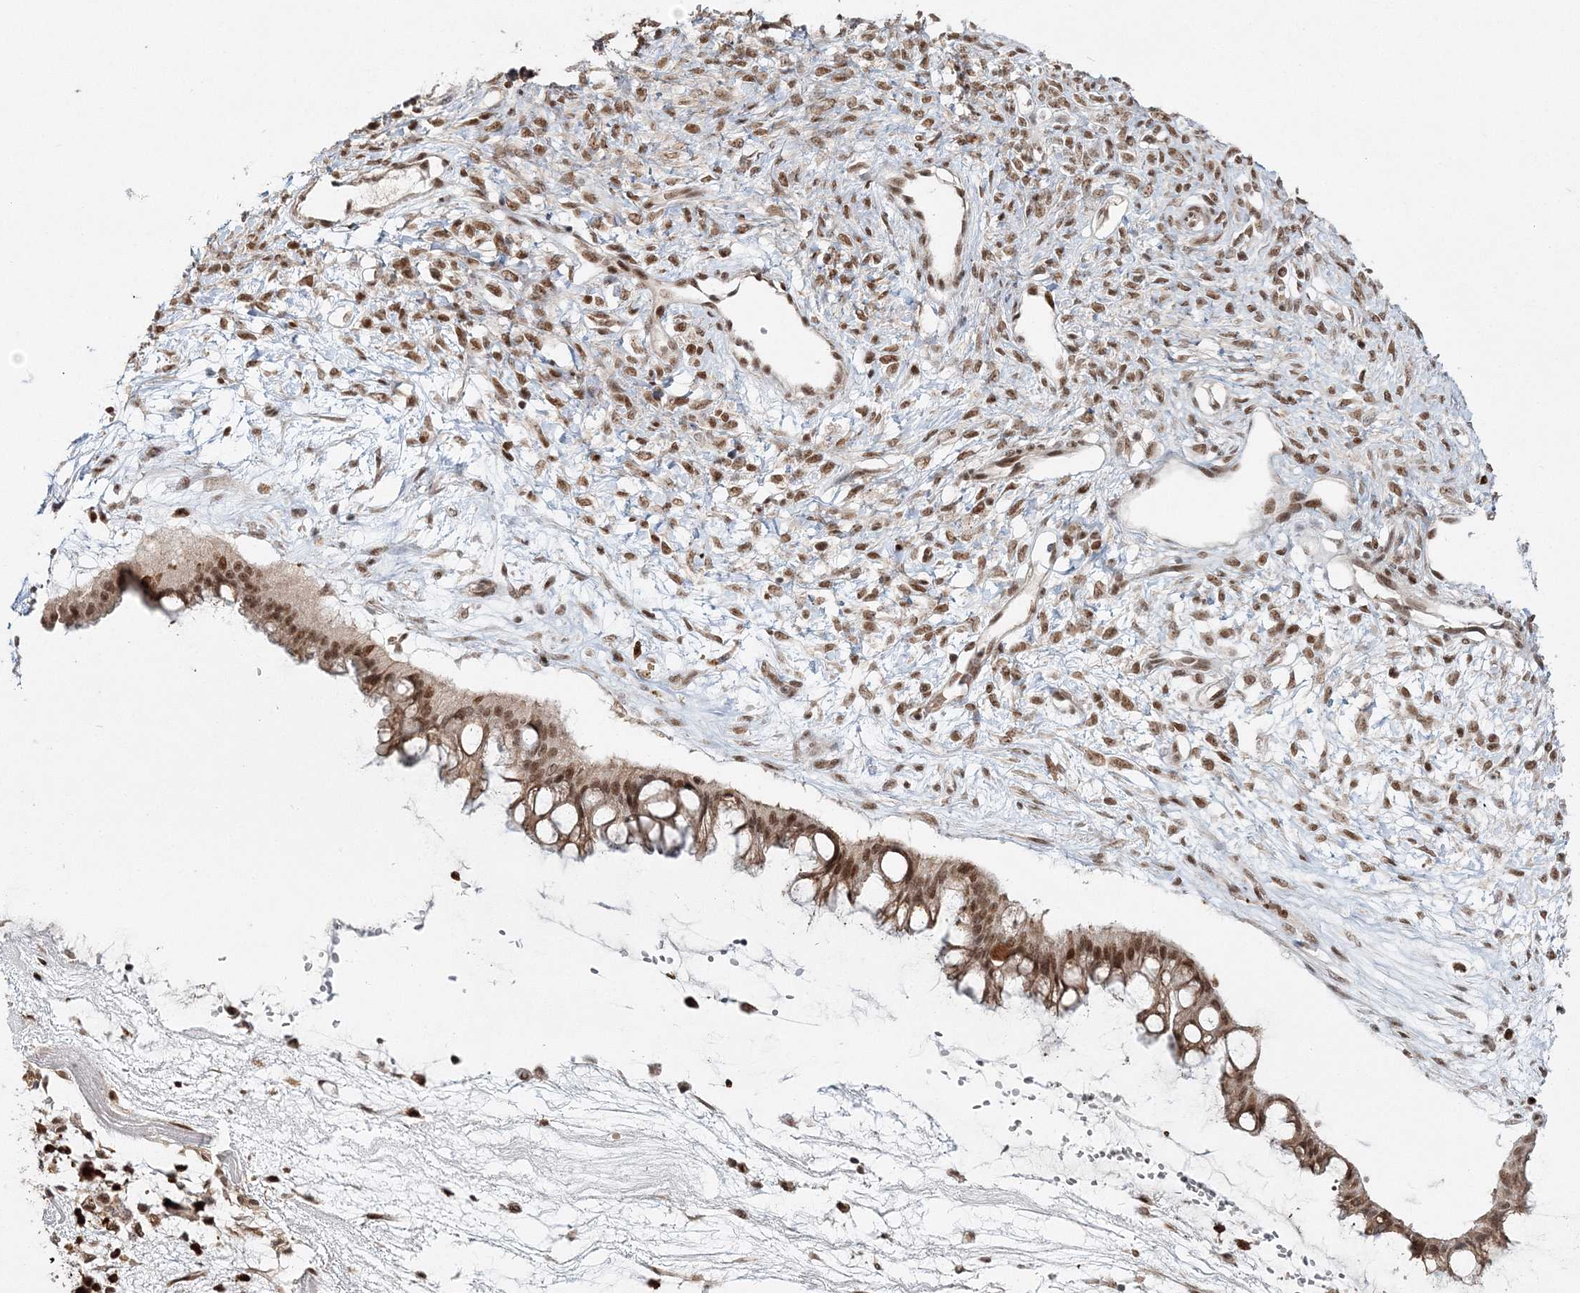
{"staining": {"intensity": "moderate", "quantity": ">75%", "location": "nuclear"}, "tissue": "ovarian cancer", "cell_type": "Tumor cells", "image_type": "cancer", "snomed": [{"axis": "morphology", "description": "Cystadenocarcinoma, mucinous, NOS"}, {"axis": "topography", "description": "Ovary"}], "caption": "A photomicrograph showing moderate nuclear staining in approximately >75% of tumor cells in ovarian cancer (mucinous cystadenocarcinoma), as visualized by brown immunohistochemical staining.", "gene": "QRICH1", "patient": {"sex": "female", "age": 73}}